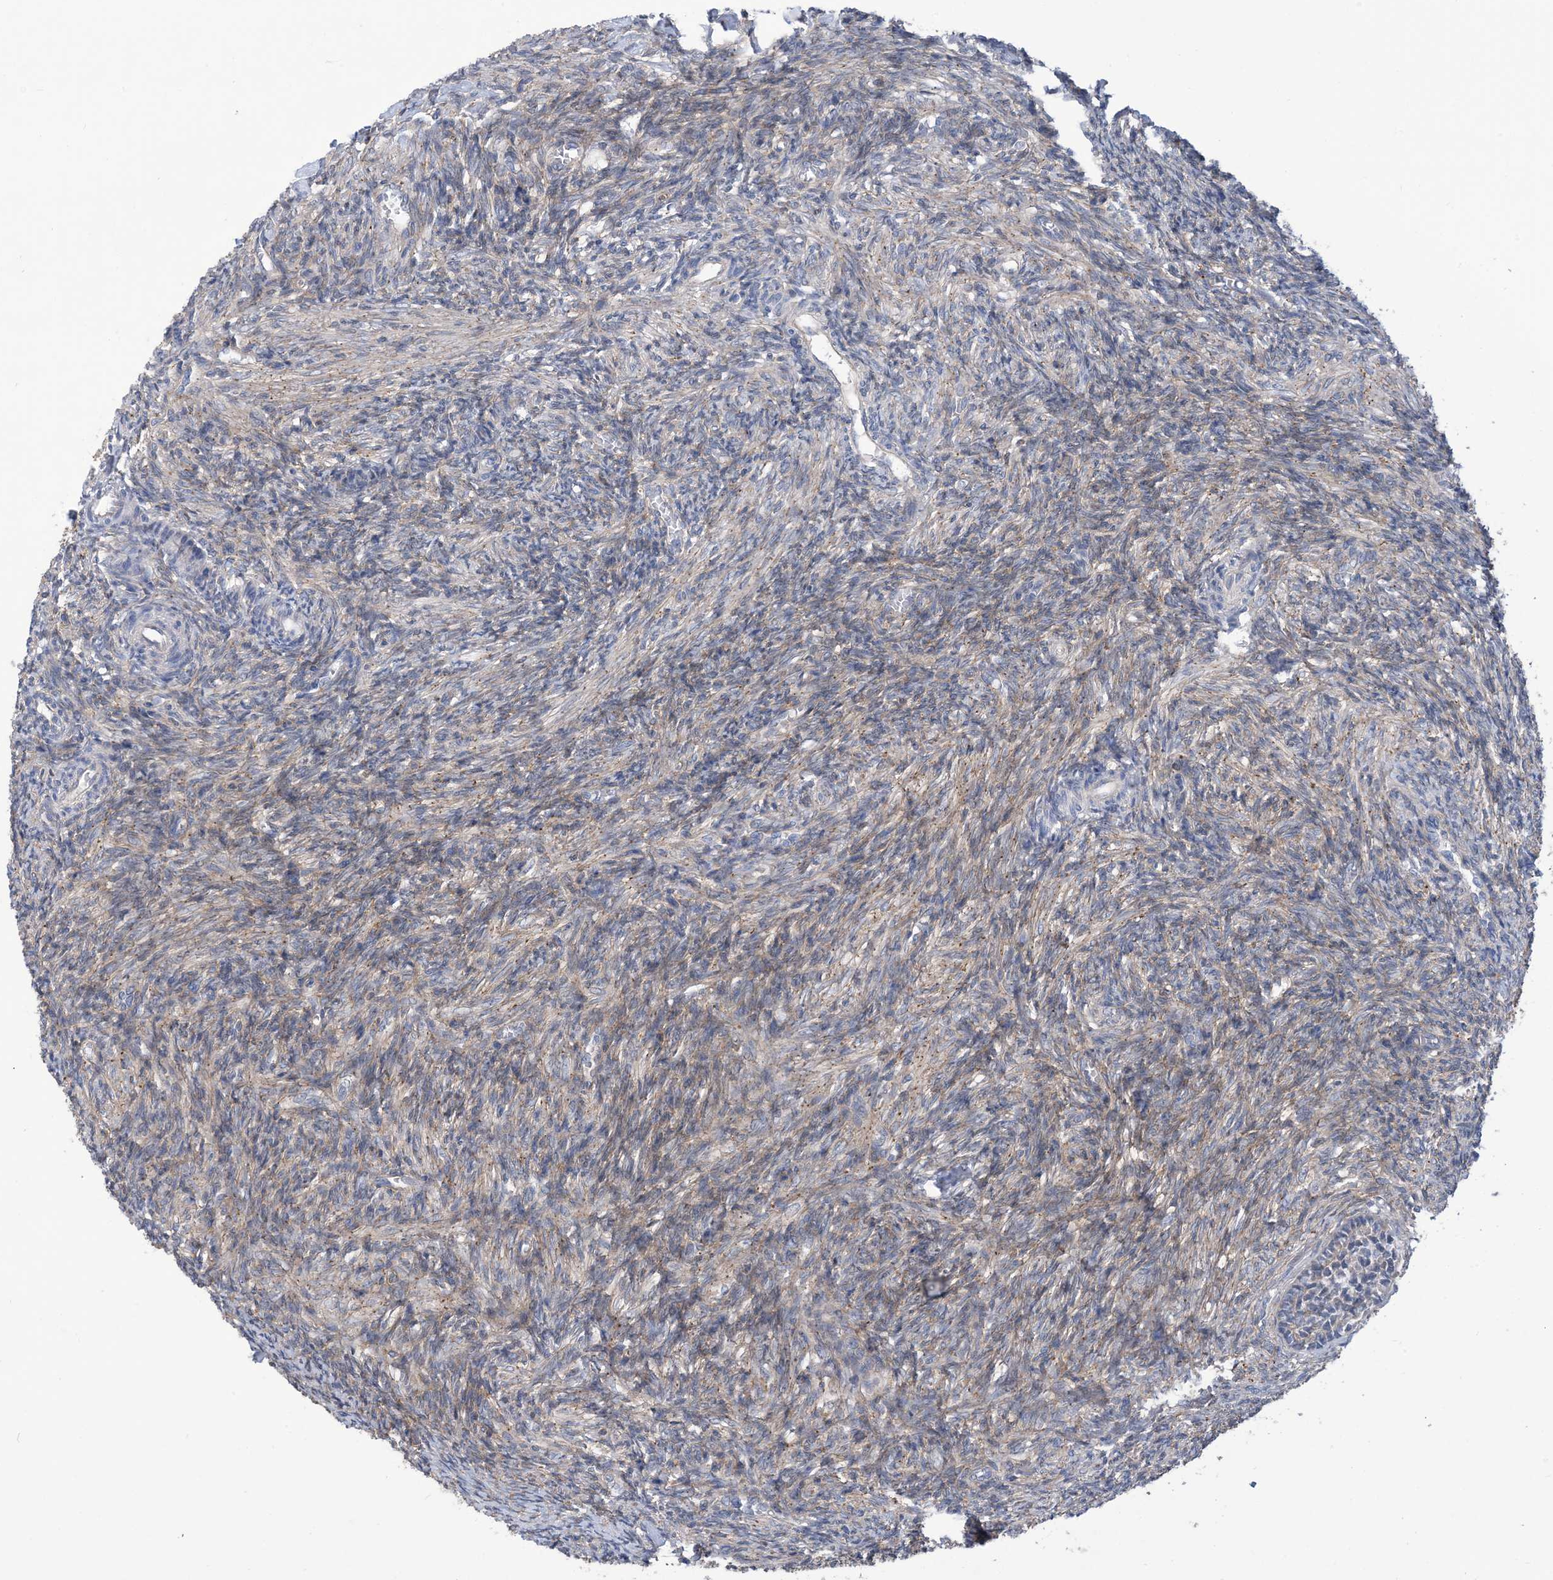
{"staining": {"intensity": "weak", "quantity": ">75%", "location": "cytoplasmic/membranous"}, "tissue": "ovary", "cell_type": "Follicle cells", "image_type": "normal", "snomed": [{"axis": "morphology", "description": "Normal tissue, NOS"}, {"axis": "topography", "description": "Ovary"}], "caption": "Follicle cells display weak cytoplasmic/membranous expression in approximately >75% of cells in unremarkable ovary. (Stains: DAB in brown, nuclei in blue, Microscopy: brightfield microscopy at high magnification).", "gene": "EHBP1", "patient": {"sex": "female", "age": 27}}